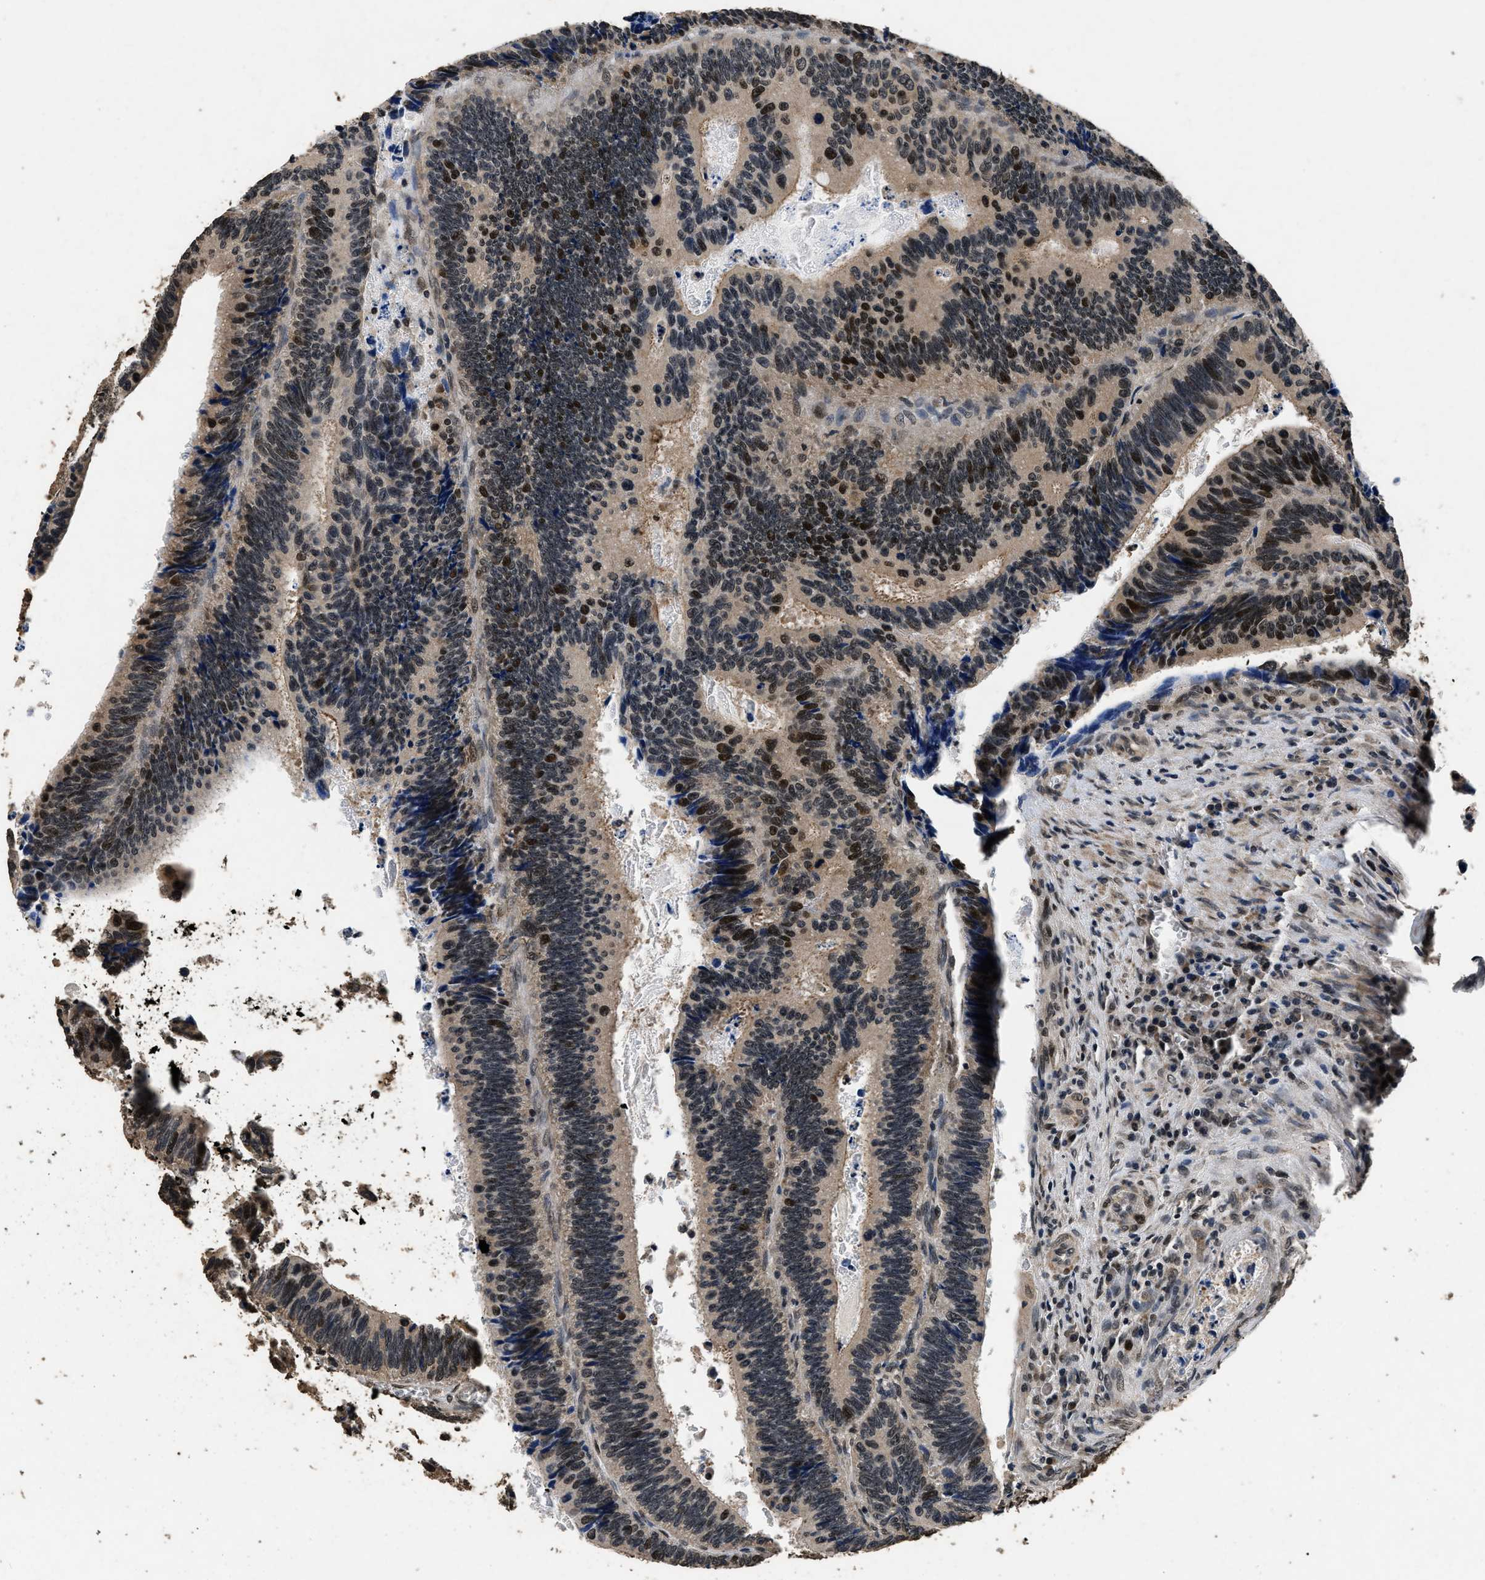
{"staining": {"intensity": "strong", "quantity": "25%-75%", "location": "nuclear"}, "tissue": "colorectal cancer", "cell_type": "Tumor cells", "image_type": "cancer", "snomed": [{"axis": "morphology", "description": "Inflammation, NOS"}, {"axis": "morphology", "description": "Adenocarcinoma, NOS"}, {"axis": "topography", "description": "Colon"}], "caption": "Tumor cells reveal strong nuclear expression in about 25%-75% of cells in adenocarcinoma (colorectal).", "gene": "CSTF1", "patient": {"sex": "male", "age": 72}}